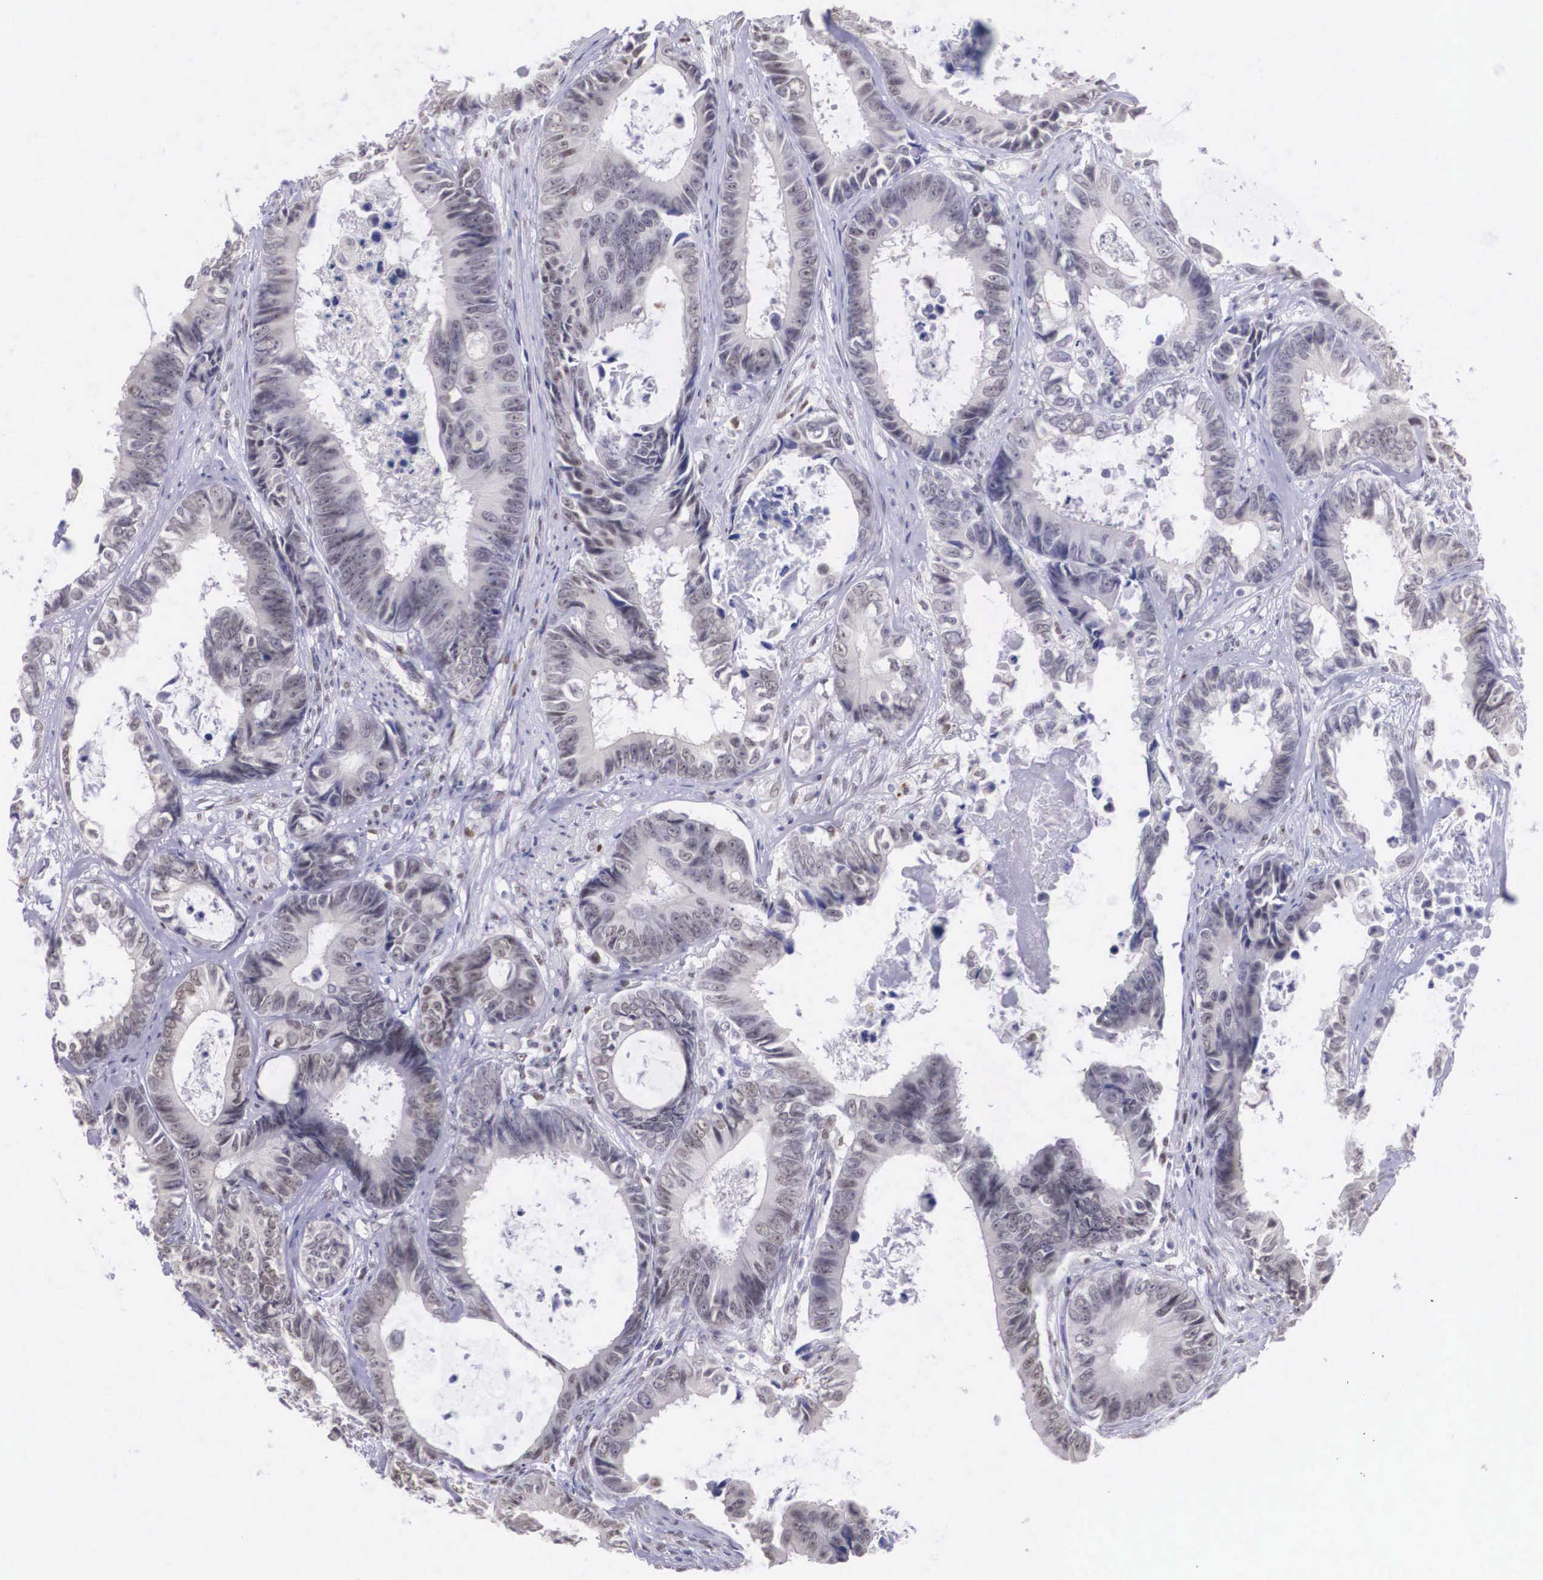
{"staining": {"intensity": "weak", "quantity": "25%-75%", "location": "nuclear"}, "tissue": "colorectal cancer", "cell_type": "Tumor cells", "image_type": "cancer", "snomed": [{"axis": "morphology", "description": "Adenocarcinoma, NOS"}, {"axis": "topography", "description": "Rectum"}], "caption": "Protein expression by immunohistochemistry (IHC) shows weak nuclear staining in about 25%-75% of tumor cells in adenocarcinoma (colorectal). The staining was performed using DAB (3,3'-diaminobenzidine), with brown indicating positive protein expression. Nuclei are stained blue with hematoxylin.", "gene": "ETV6", "patient": {"sex": "female", "age": 98}}